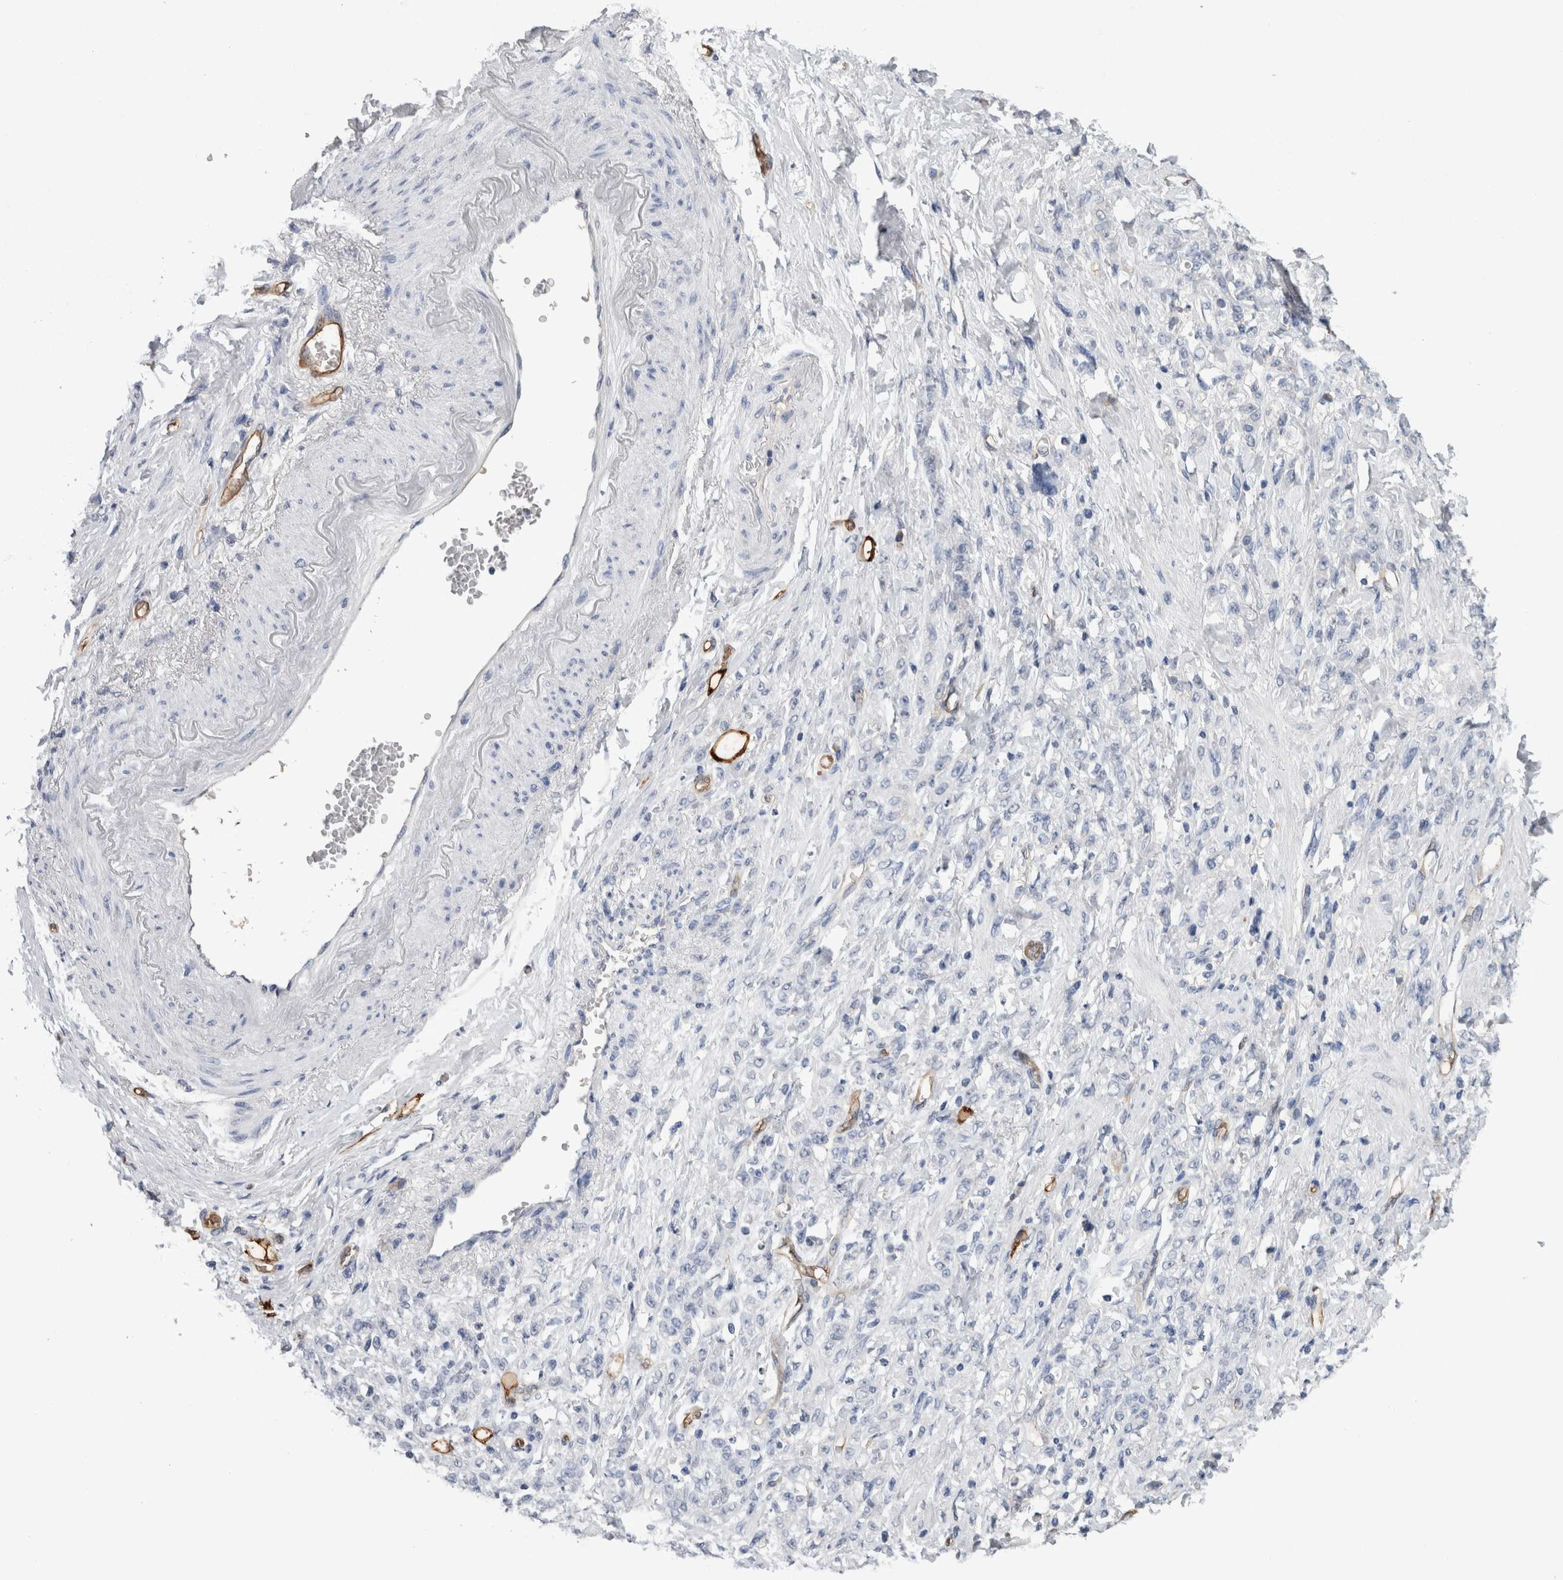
{"staining": {"intensity": "negative", "quantity": "none", "location": "none"}, "tissue": "stomach cancer", "cell_type": "Tumor cells", "image_type": "cancer", "snomed": [{"axis": "morphology", "description": "Adenocarcinoma, NOS"}, {"axis": "topography", "description": "Stomach"}], "caption": "Immunohistochemical staining of human adenocarcinoma (stomach) demonstrates no significant positivity in tumor cells.", "gene": "FABP4", "patient": {"sex": "male", "age": 82}}